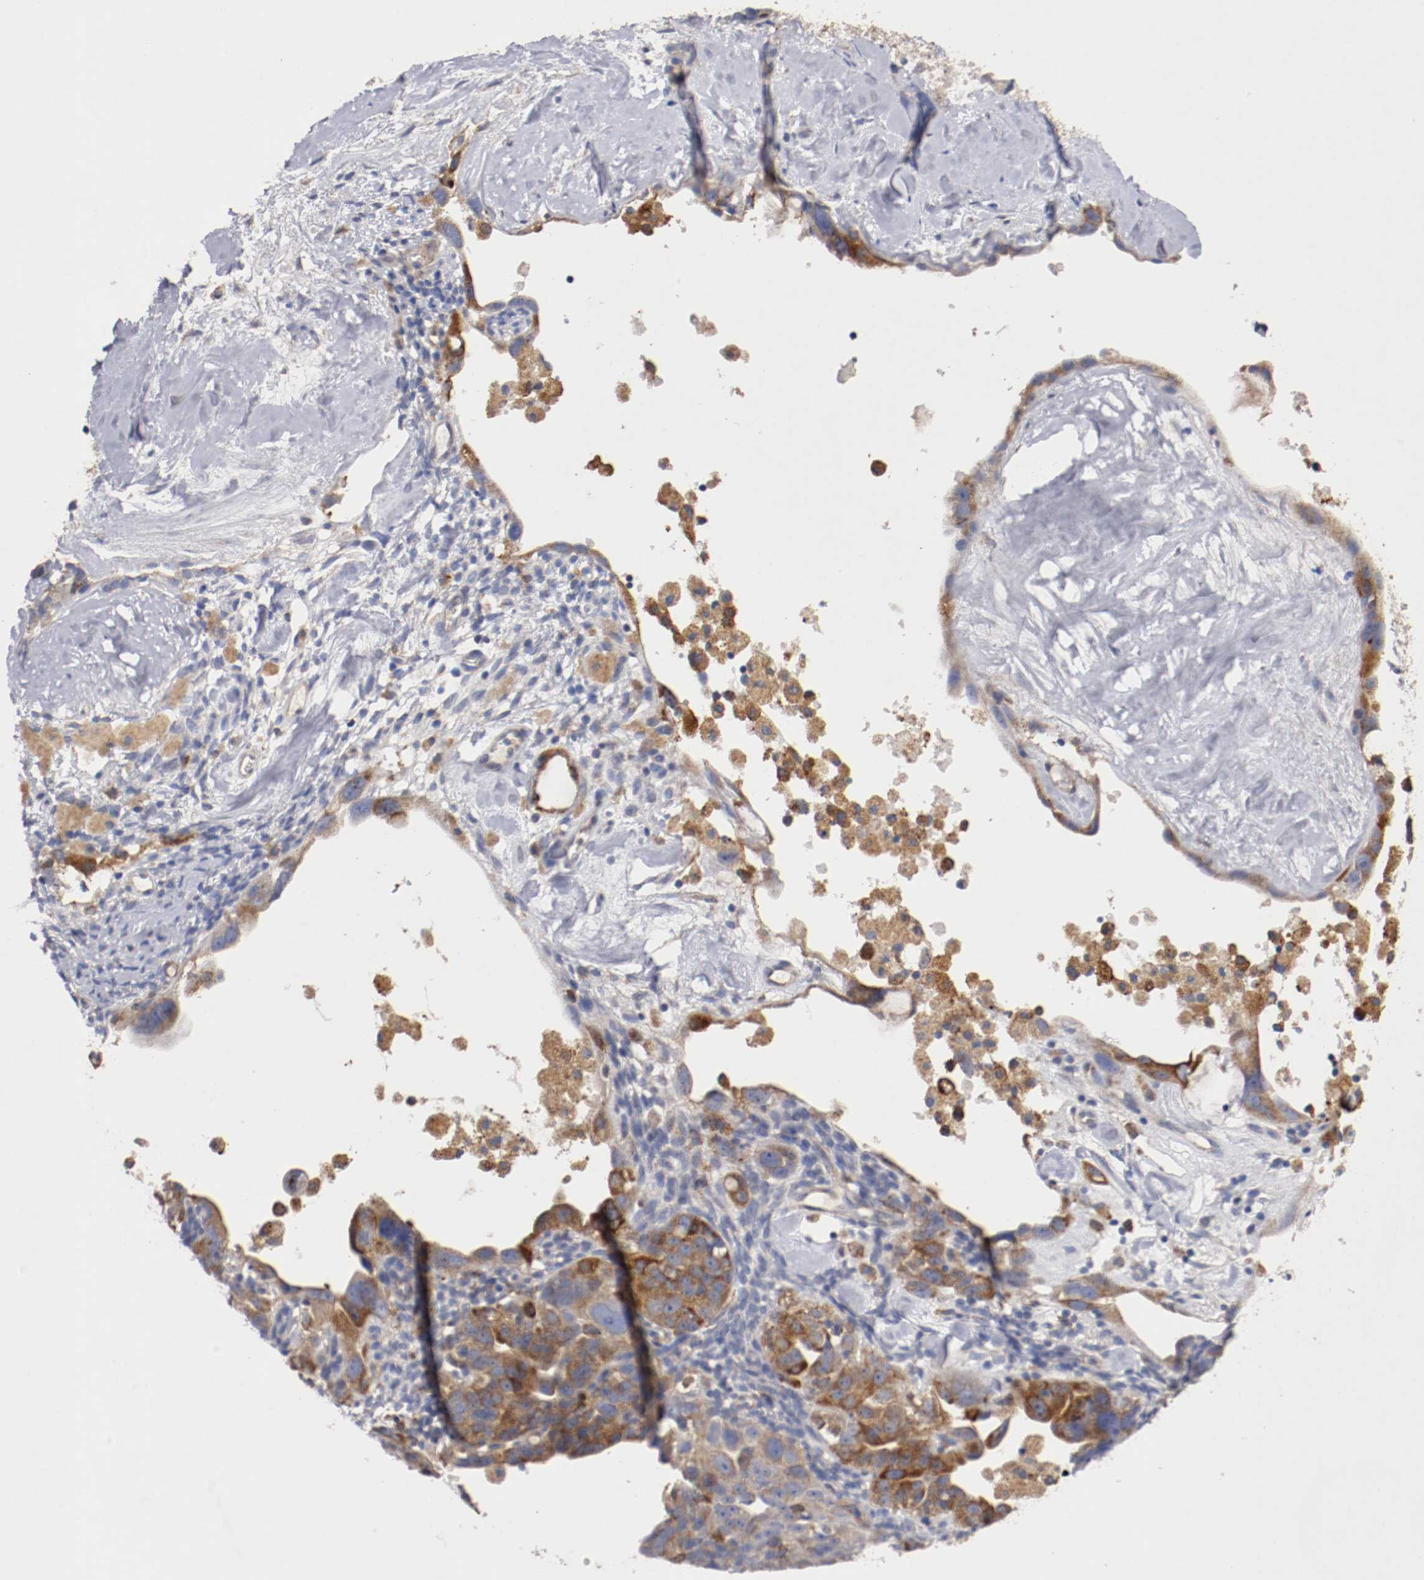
{"staining": {"intensity": "moderate", "quantity": ">75%", "location": "cytoplasmic/membranous"}, "tissue": "ovarian cancer", "cell_type": "Tumor cells", "image_type": "cancer", "snomed": [{"axis": "morphology", "description": "Cystadenocarcinoma, serous, NOS"}, {"axis": "topography", "description": "Ovary"}], "caption": "Protein staining reveals moderate cytoplasmic/membranous expression in about >75% of tumor cells in serous cystadenocarcinoma (ovarian).", "gene": "TRAF2", "patient": {"sex": "female", "age": 66}}